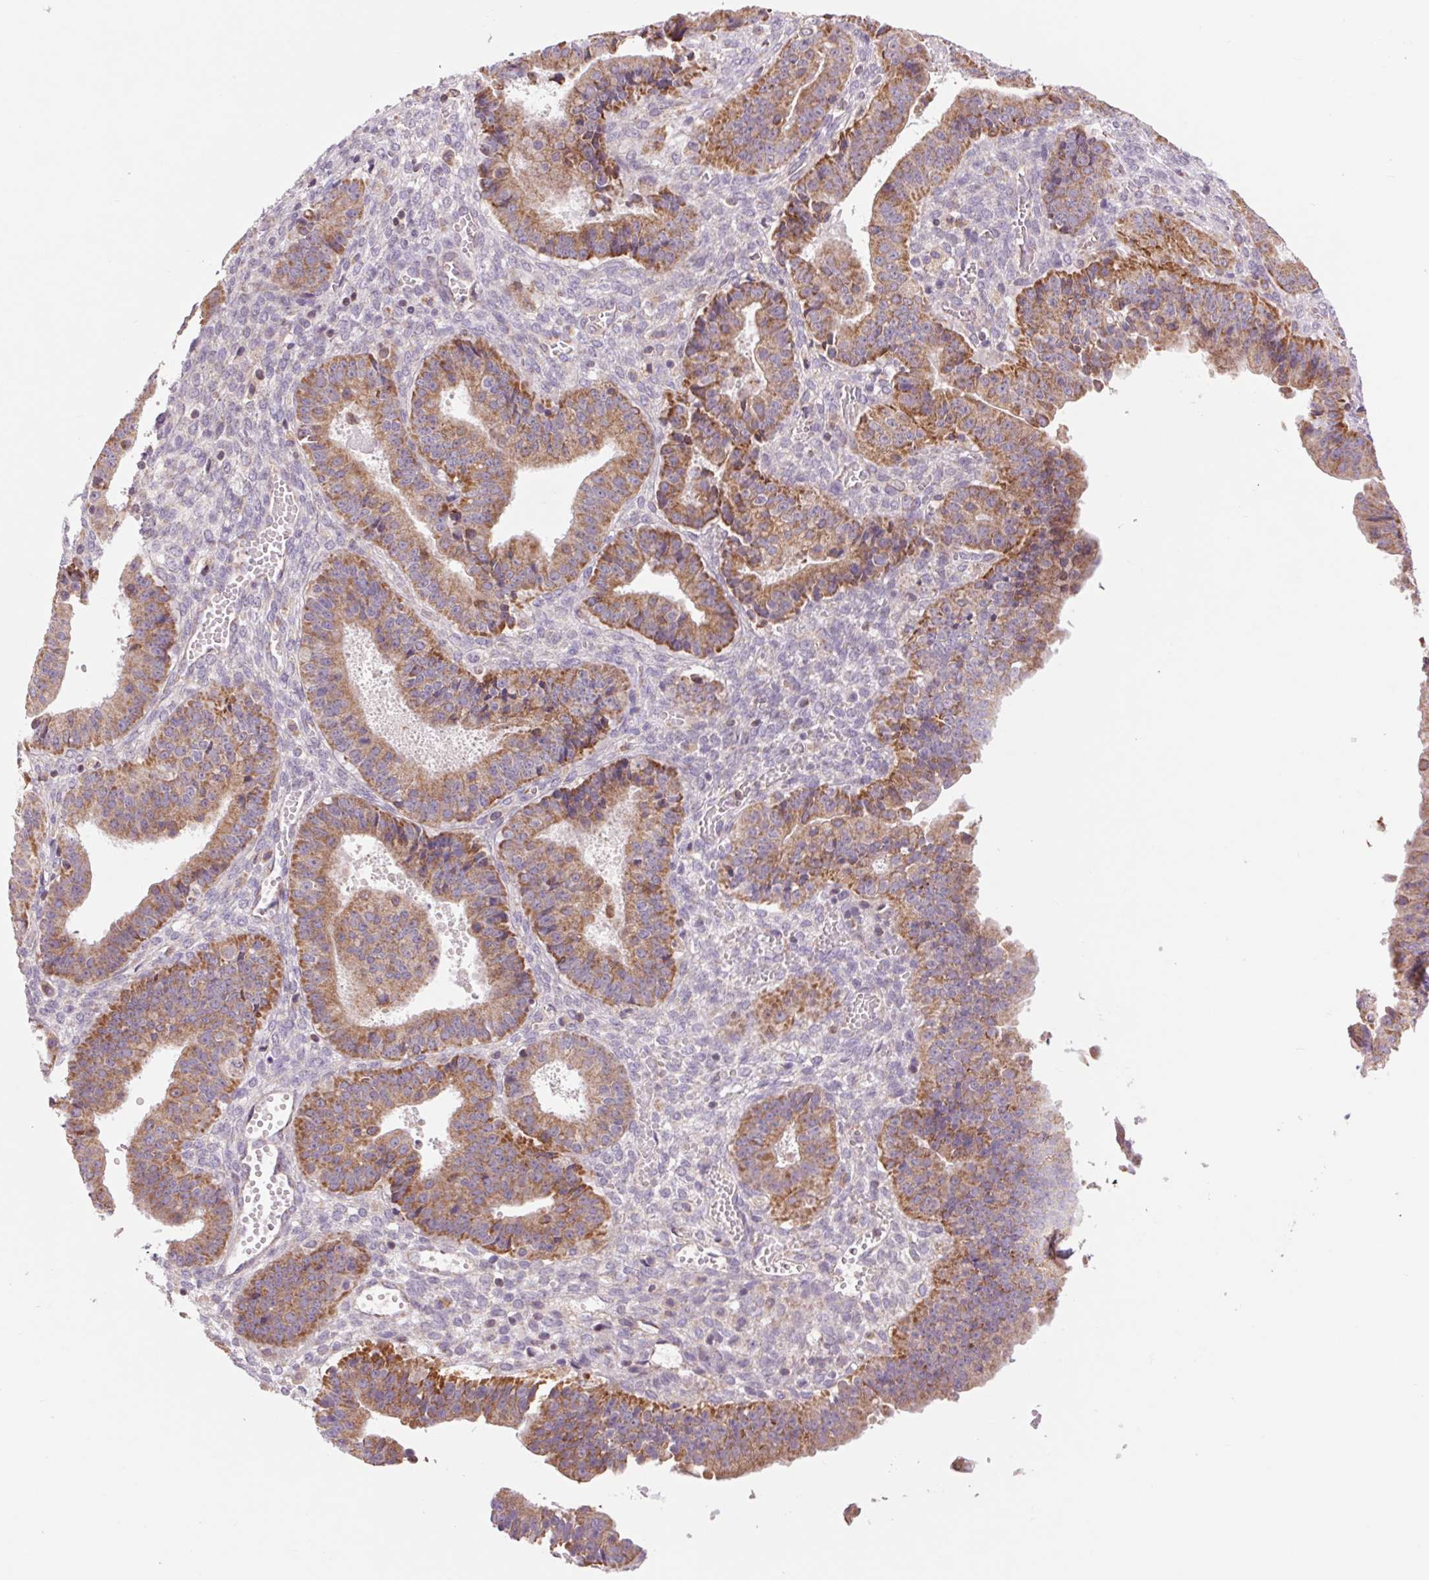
{"staining": {"intensity": "strong", "quantity": "25%-75%", "location": "cytoplasmic/membranous"}, "tissue": "ovarian cancer", "cell_type": "Tumor cells", "image_type": "cancer", "snomed": [{"axis": "morphology", "description": "Carcinoma, endometroid"}, {"axis": "topography", "description": "Ovary"}], "caption": "Strong cytoplasmic/membranous protein staining is appreciated in approximately 25%-75% of tumor cells in ovarian endometroid carcinoma.", "gene": "COX6A1", "patient": {"sex": "female", "age": 42}}